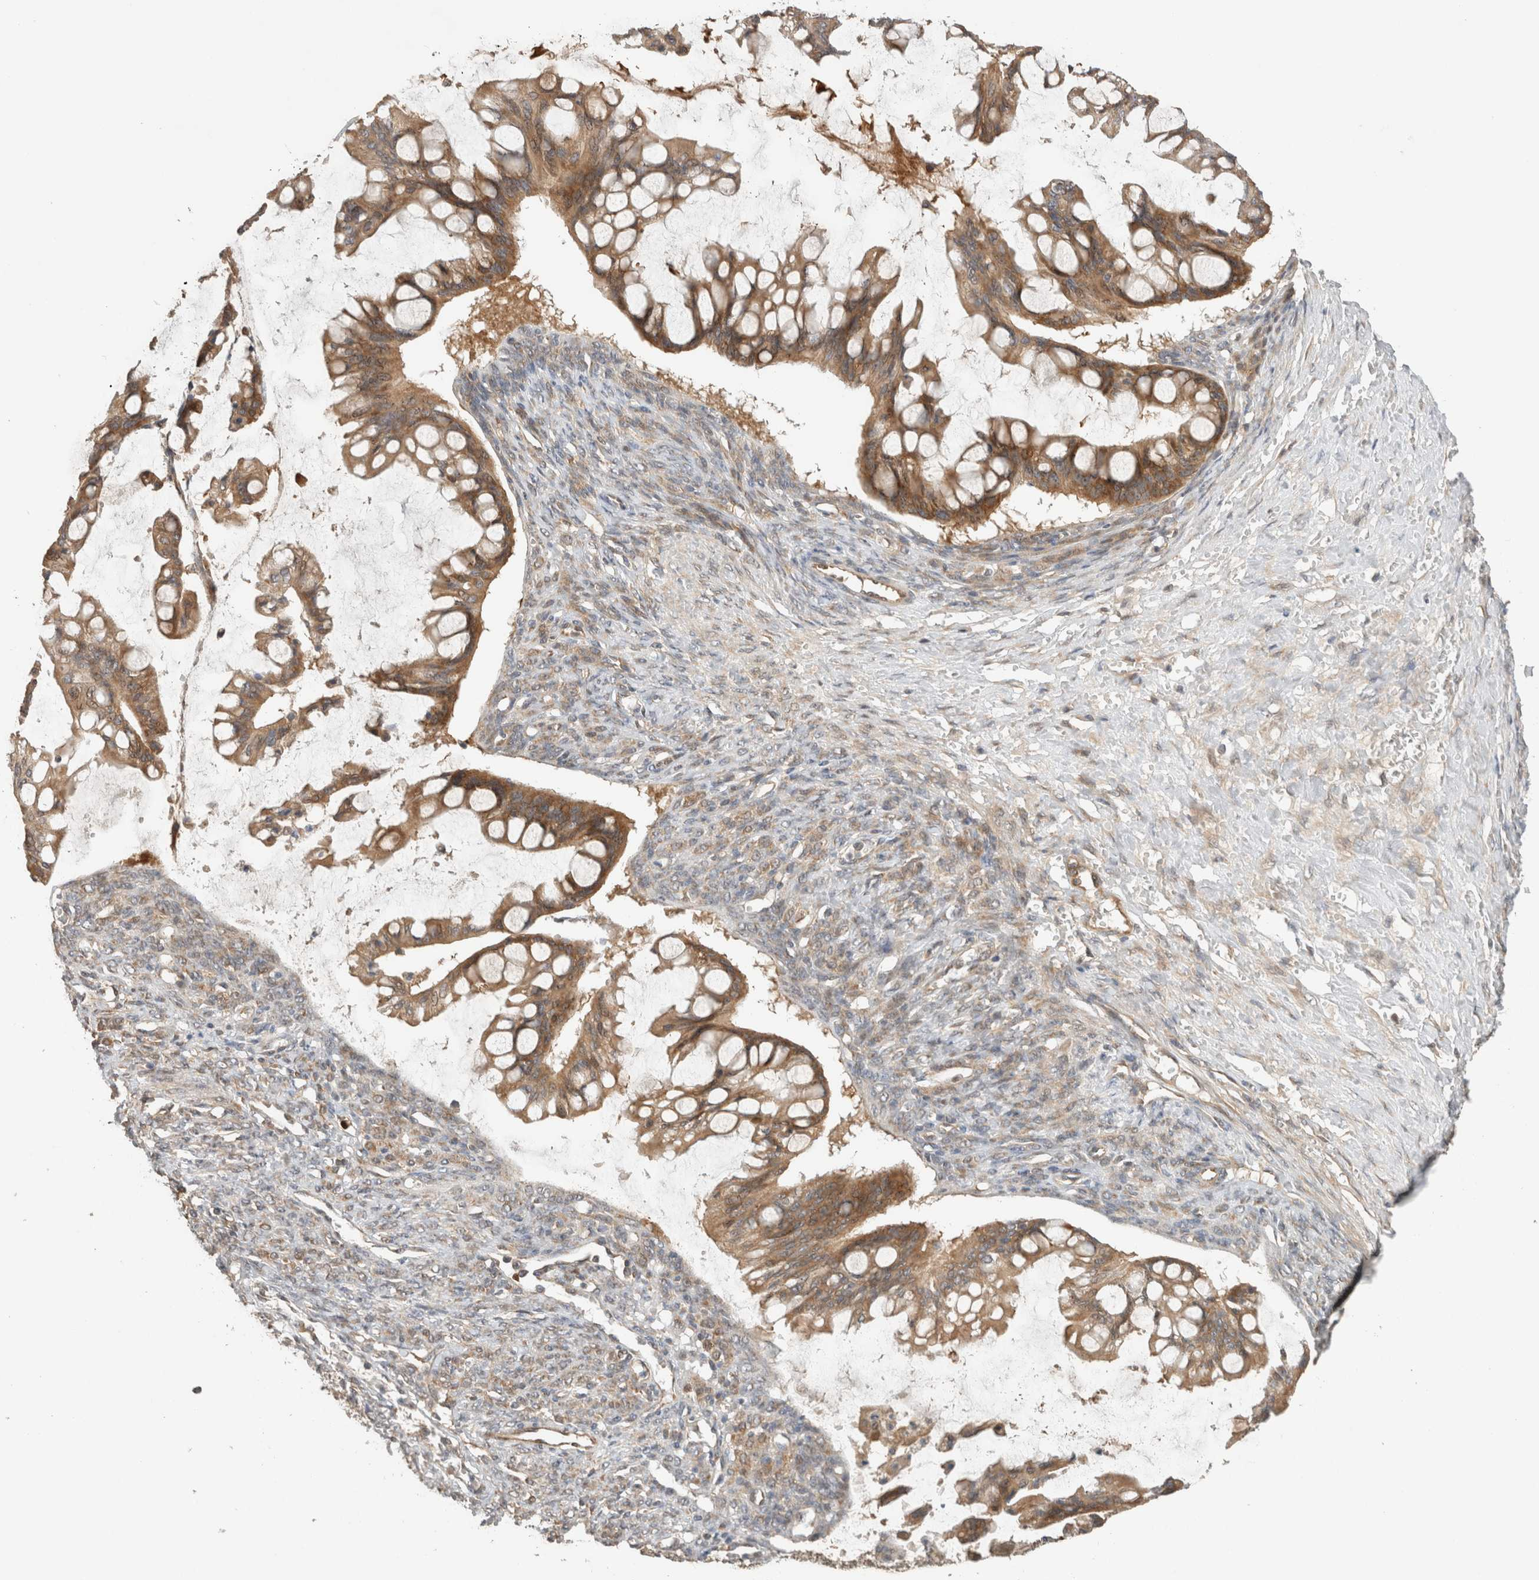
{"staining": {"intensity": "moderate", "quantity": ">75%", "location": "cytoplasmic/membranous"}, "tissue": "ovarian cancer", "cell_type": "Tumor cells", "image_type": "cancer", "snomed": [{"axis": "morphology", "description": "Cystadenocarcinoma, mucinous, NOS"}, {"axis": "topography", "description": "Ovary"}], "caption": "Human ovarian cancer stained with a brown dye shows moderate cytoplasmic/membranous positive positivity in about >75% of tumor cells.", "gene": "PUM1", "patient": {"sex": "female", "age": 73}}